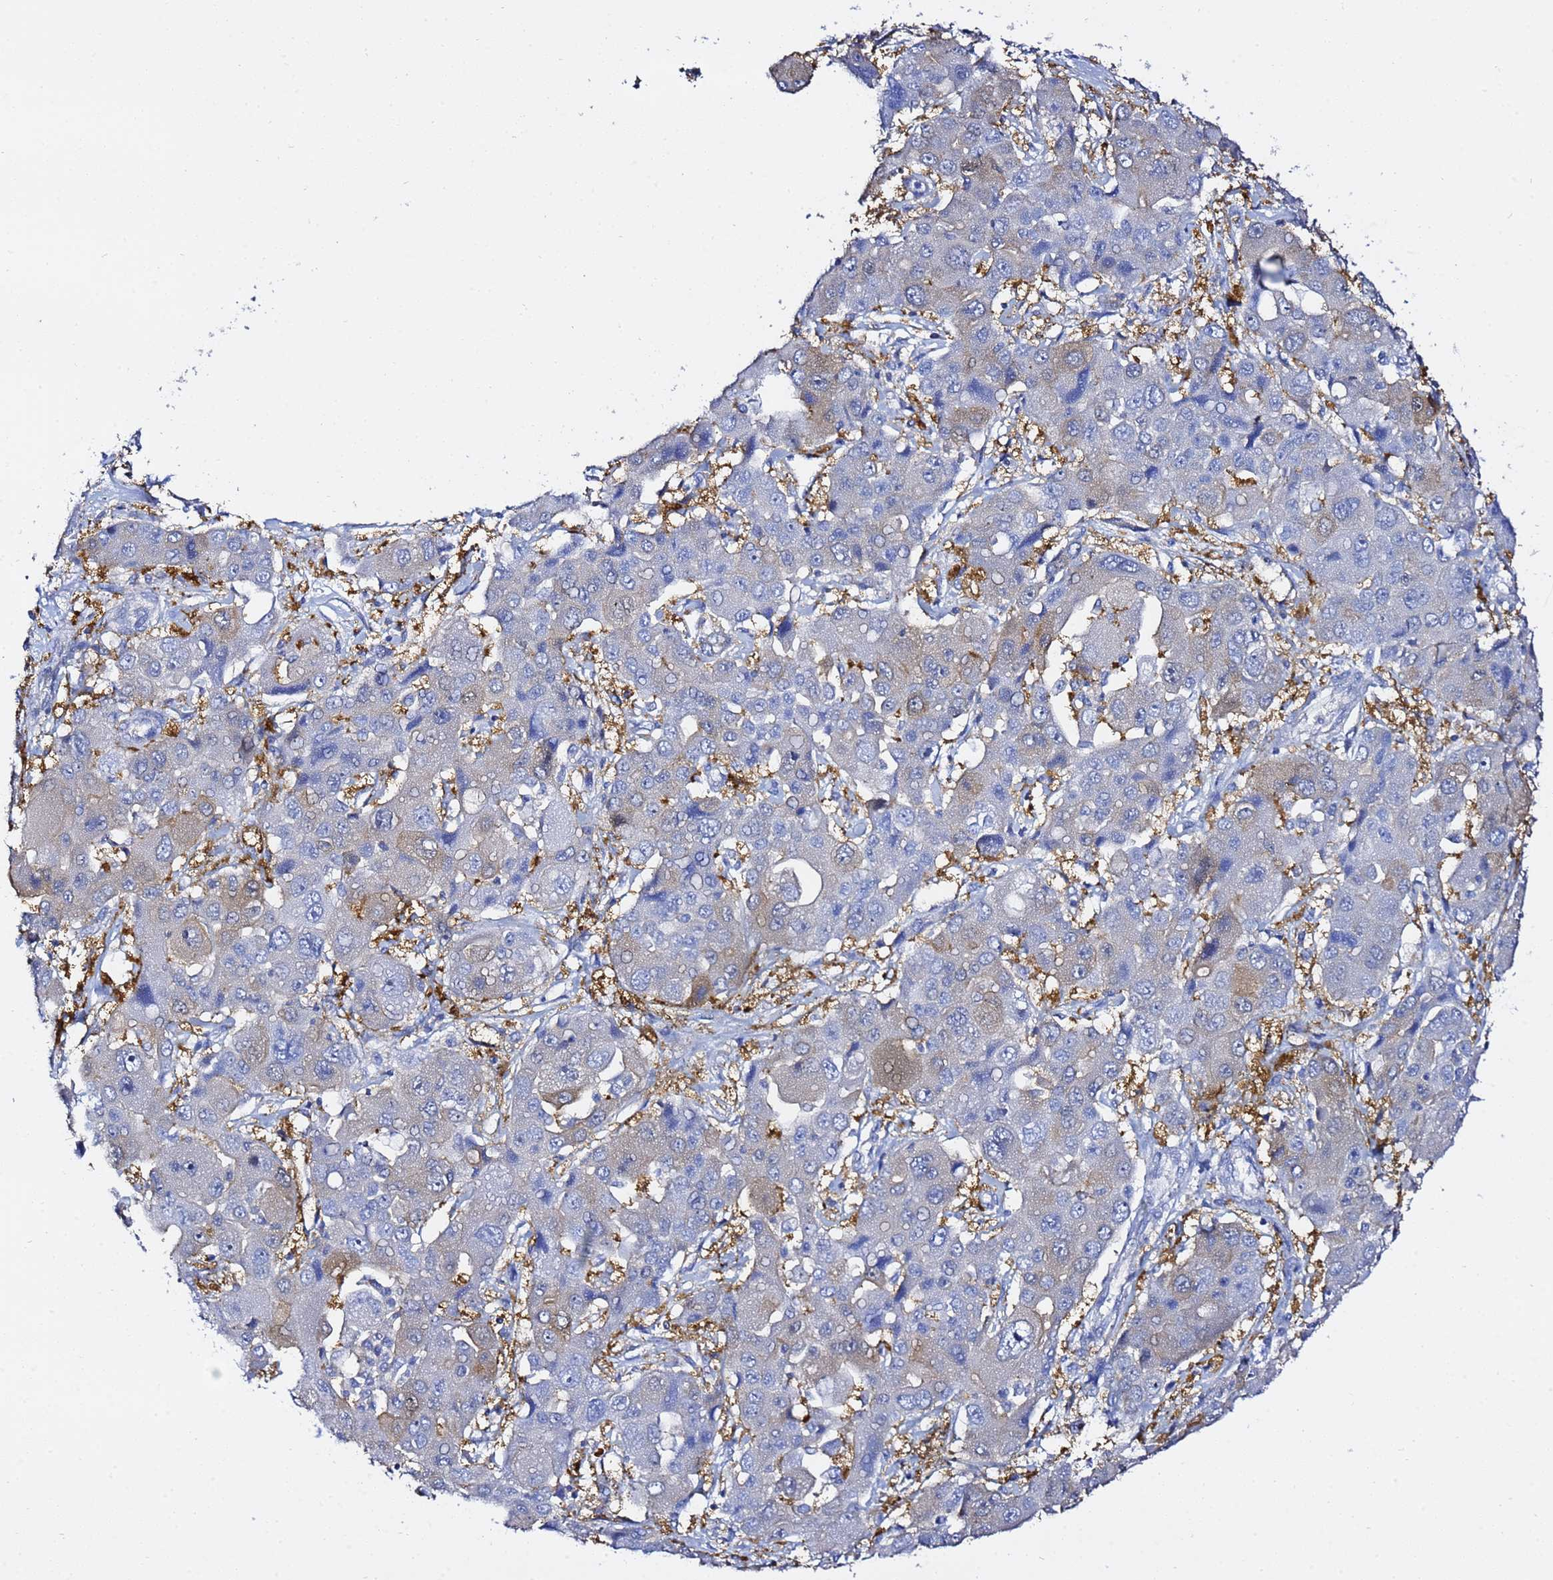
{"staining": {"intensity": "negative", "quantity": "none", "location": "none"}, "tissue": "liver cancer", "cell_type": "Tumor cells", "image_type": "cancer", "snomed": [{"axis": "morphology", "description": "Cholangiocarcinoma"}, {"axis": "topography", "description": "Liver"}], "caption": "A histopathology image of human liver cancer (cholangiocarcinoma) is negative for staining in tumor cells. (Brightfield microscopy of DAB (3,3'-diaminobenzidine) immunohistochemistry at high magnification).", "gene": "LENG1", "patient": {"sex": "male", "age": 67}}